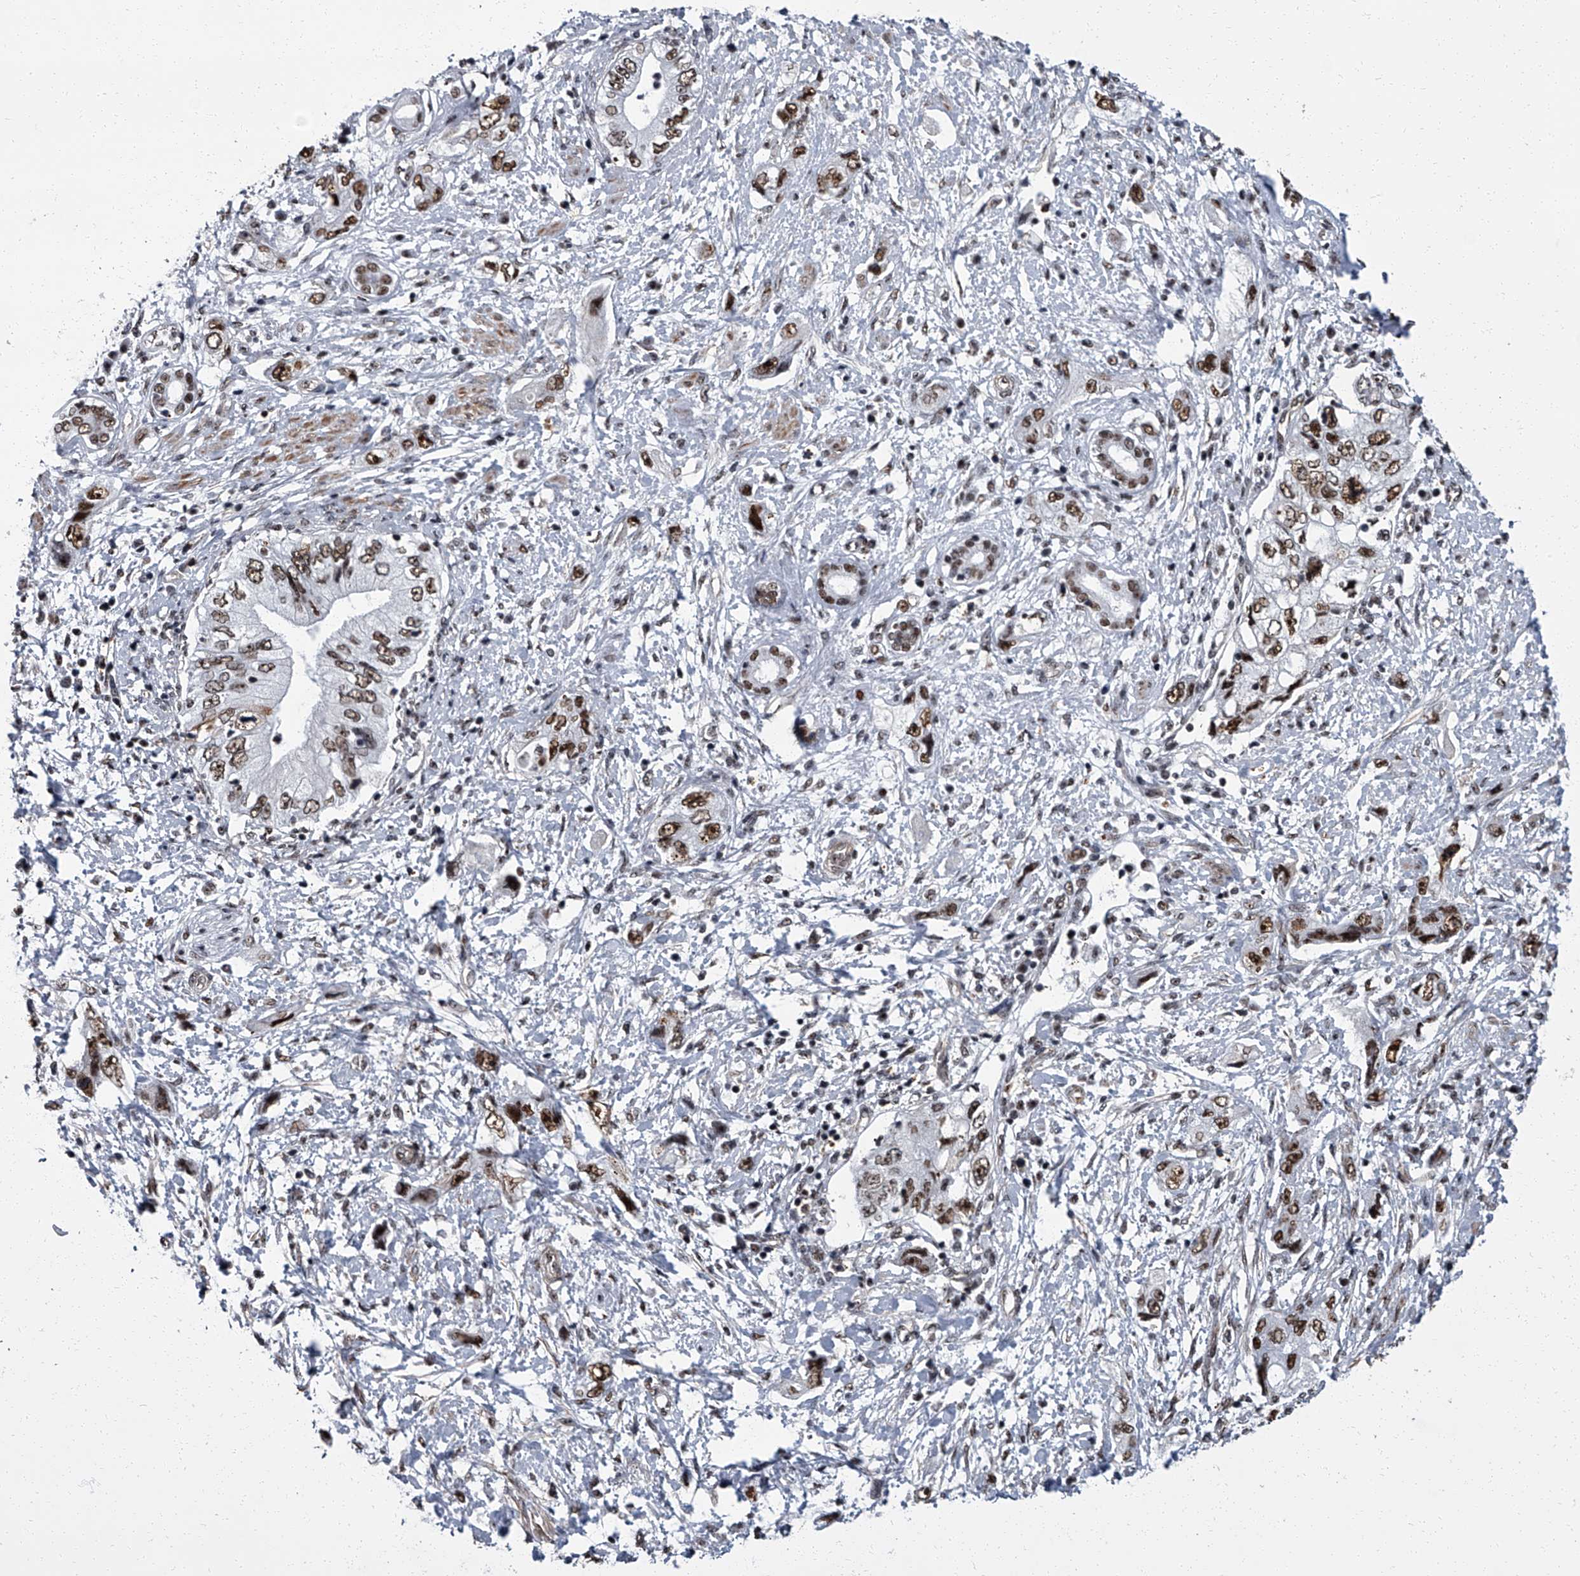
{"staining": {"intensity": "strong", "quantity": ">75%", "location": "nuclear"}, "tissue": "pancreatic cancer", "cell_type": "Tumor cells", "image_type": "cancer", "snomed": [{"axis": "morphology", "description": "Adenocarcinoma, NOS"}, {"axis": "topography", "description": "Pancreas"}], "caption": "This photomicrograph displays pancreatic adenocarcinoma stained with immunohistochemistry (IHC) to label a protein in brown. The nuclear of tumor cells show strong positivity for the protein. Nuclei are counter-stained blue.", "gene": "ZNF518B", "patient": {"sex": "female", "age": 73}}